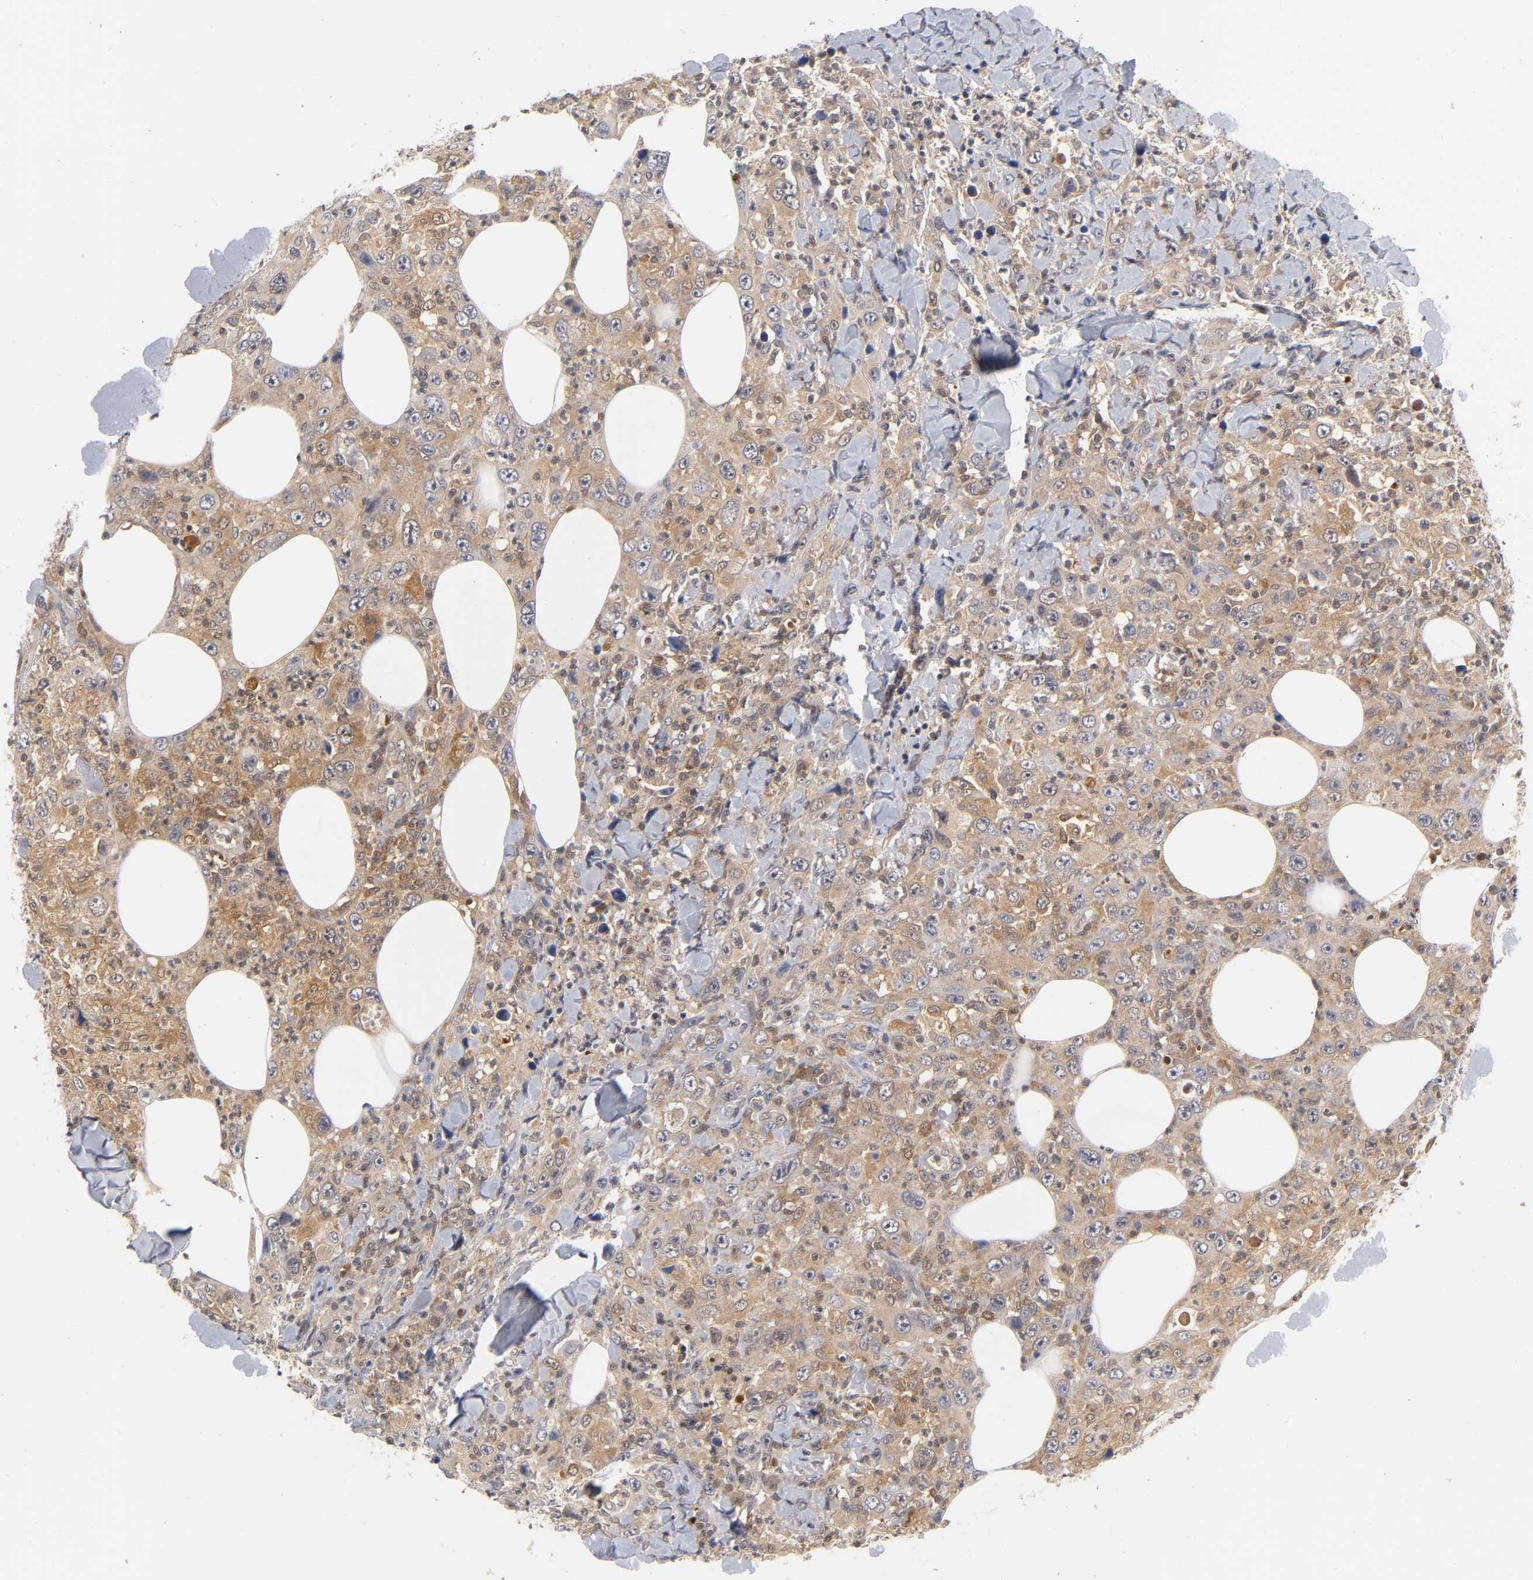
{"staining": {"intensity": "moderate", "quantity": ">75%", "location": "cytoplasmic/membranous"}, "tissue": "thyroid cancer", "cell_type": "Tumor cells", "image_type": "cancer", "snomed": [{"axis": "morphology", "description": "Carcinoma, NOS"}, {"axis": "topography", "description": "Thyroid gland"}], "caption": "Immunohistochemical staining of human thyroid carcinoma exhibits moderate cytoplasmic/membranous protein staining in about >75% of tumor cells. (Stains: DAB (3,3'-diaminobenzidine) in brown, nuclei in blue, Microscopy: brightfield microscopy at high magnification).", "gene": "DFFB", "patient": {"sex": "female", "age": 77}}